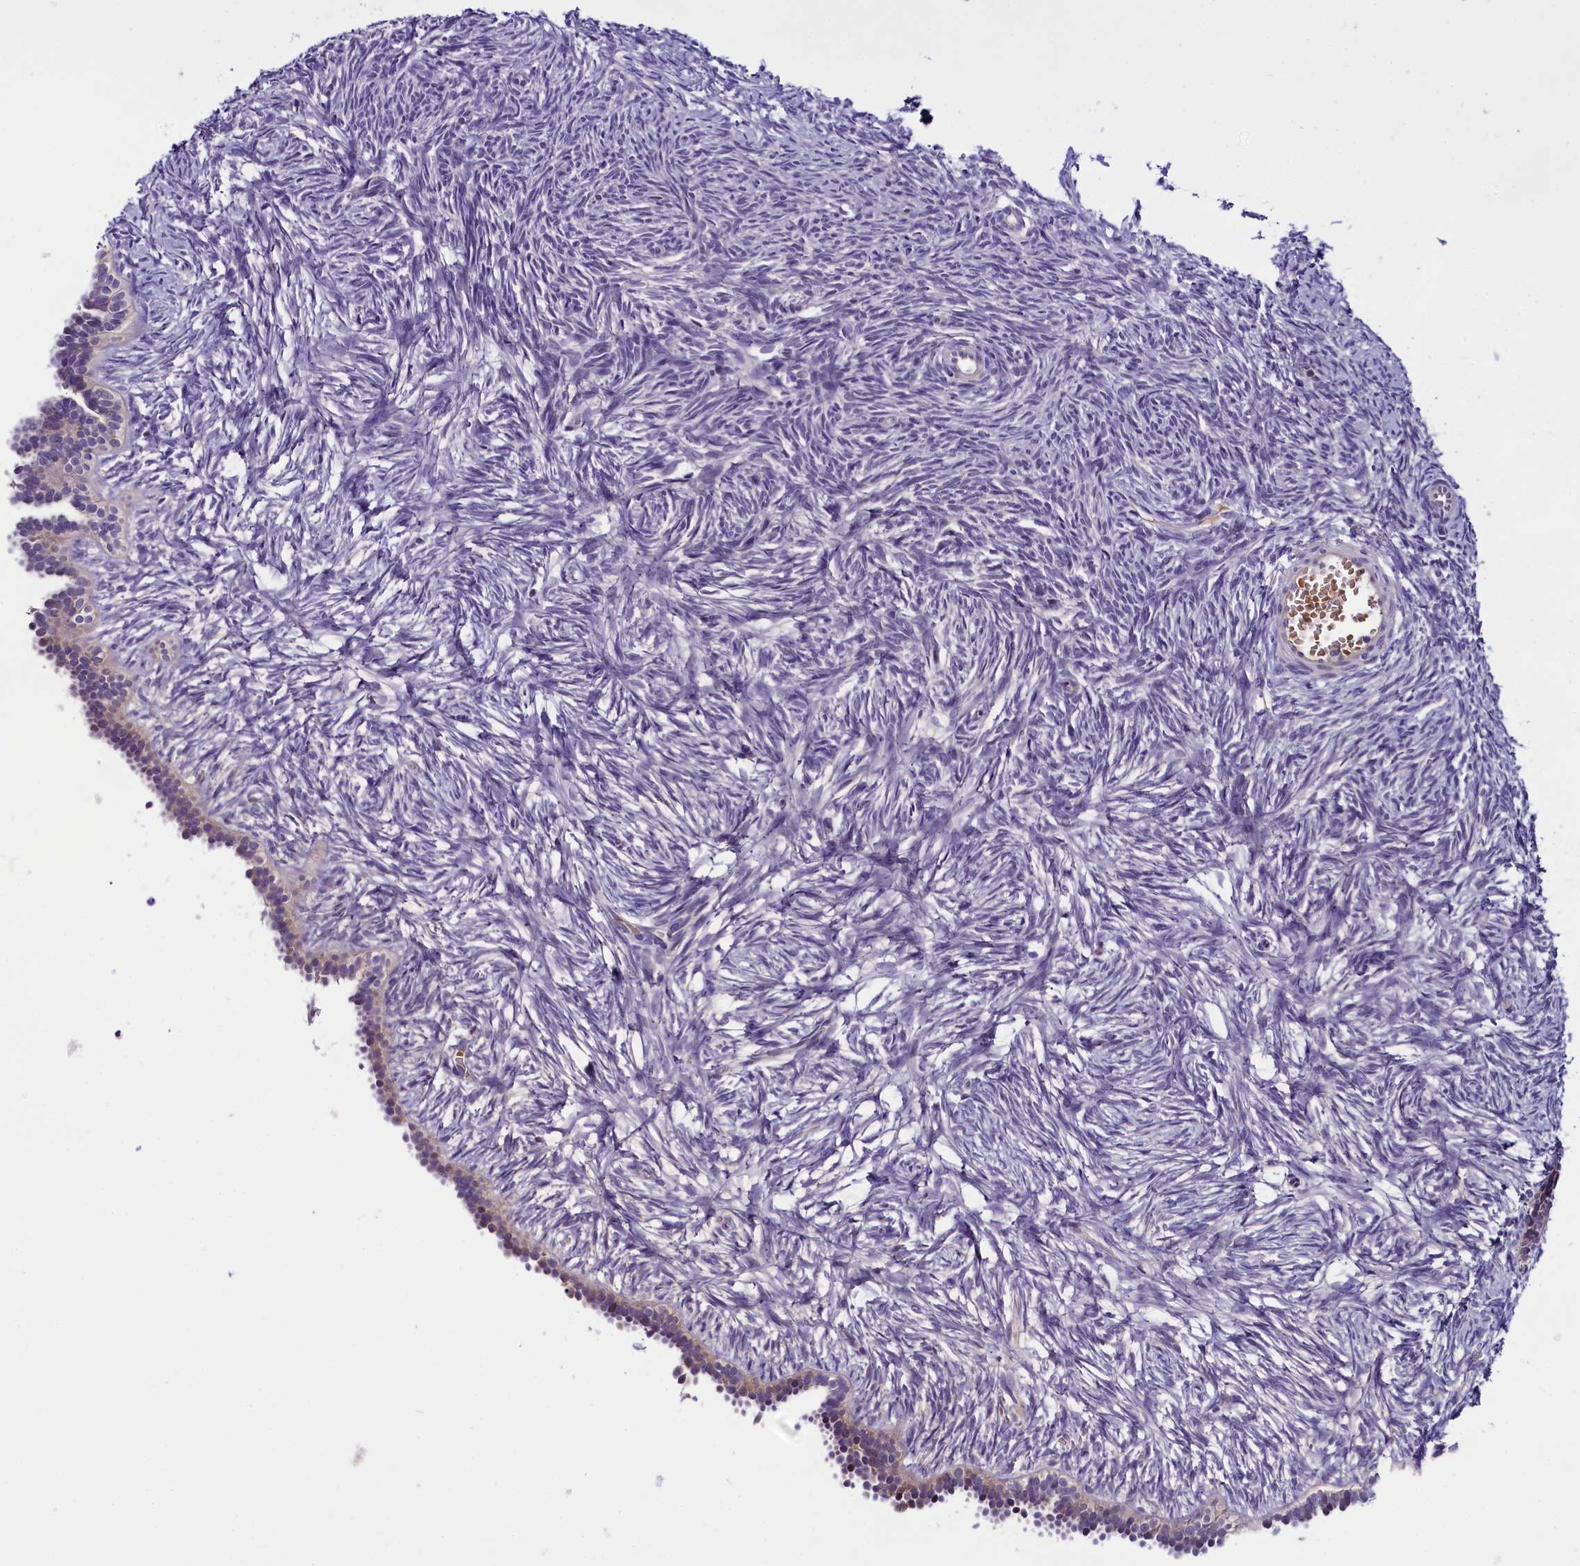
{"staining": {"intensity": "negative", "quantity": "none", "location": "none"}, "tissue": "ovary", "cell_type": "Ovarian stroma cells", "image_type": "normal", "snomed": [{"axis": "morphology", "description": "Normal tissue, NOS"}, {"axis": "topography", "description": "Ovary"}], "caption": "Normal ovary was stained to show a protein in brown. There is no significant staining in ovarian stroma cells. Nuclei are stained in blue.", "gene": "C9orf40", "patient": {"sex": "female", "age": 51}}